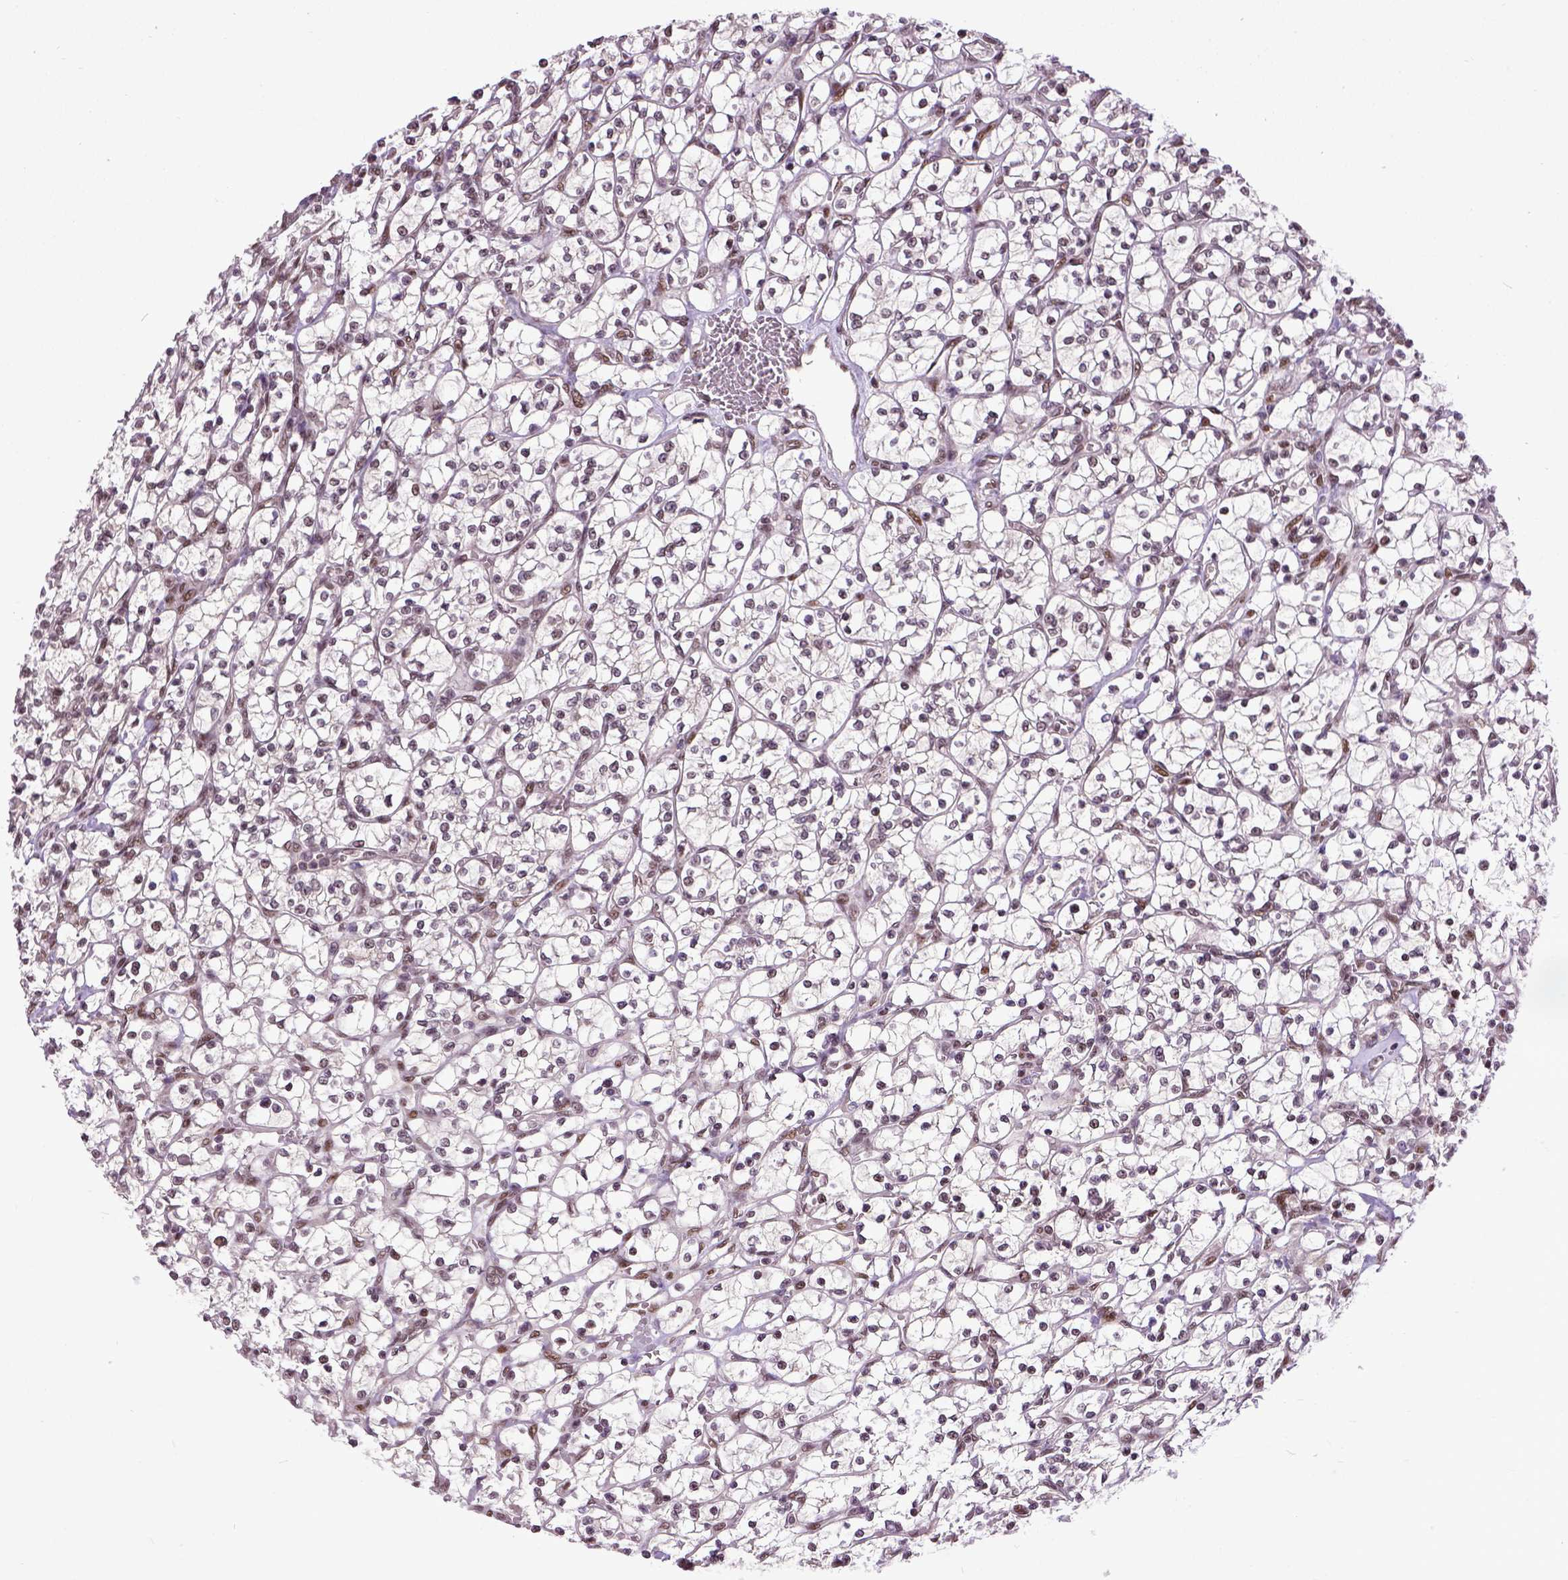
{"staining": {"intensity": "moderate", "quantity": "25%-75%", "location": "nuclear"}, "tissue": "renal cancer", "cell_type": "Tumor cells", "image_type": "cancer", "snomed": [{"axis": "morphology", "description": "Adenocarcinoma, NOS"}, {"axis": "topography", "description": "Kidney"}], "caption": "Protein staining by immunohistochemistry shows moderate nuclear expression in about 25%-75% of tumor cells in renal cancer (adenocarcinoma).", "gene": "UBA3", "patient": {"sex": "female", "age": 64}}